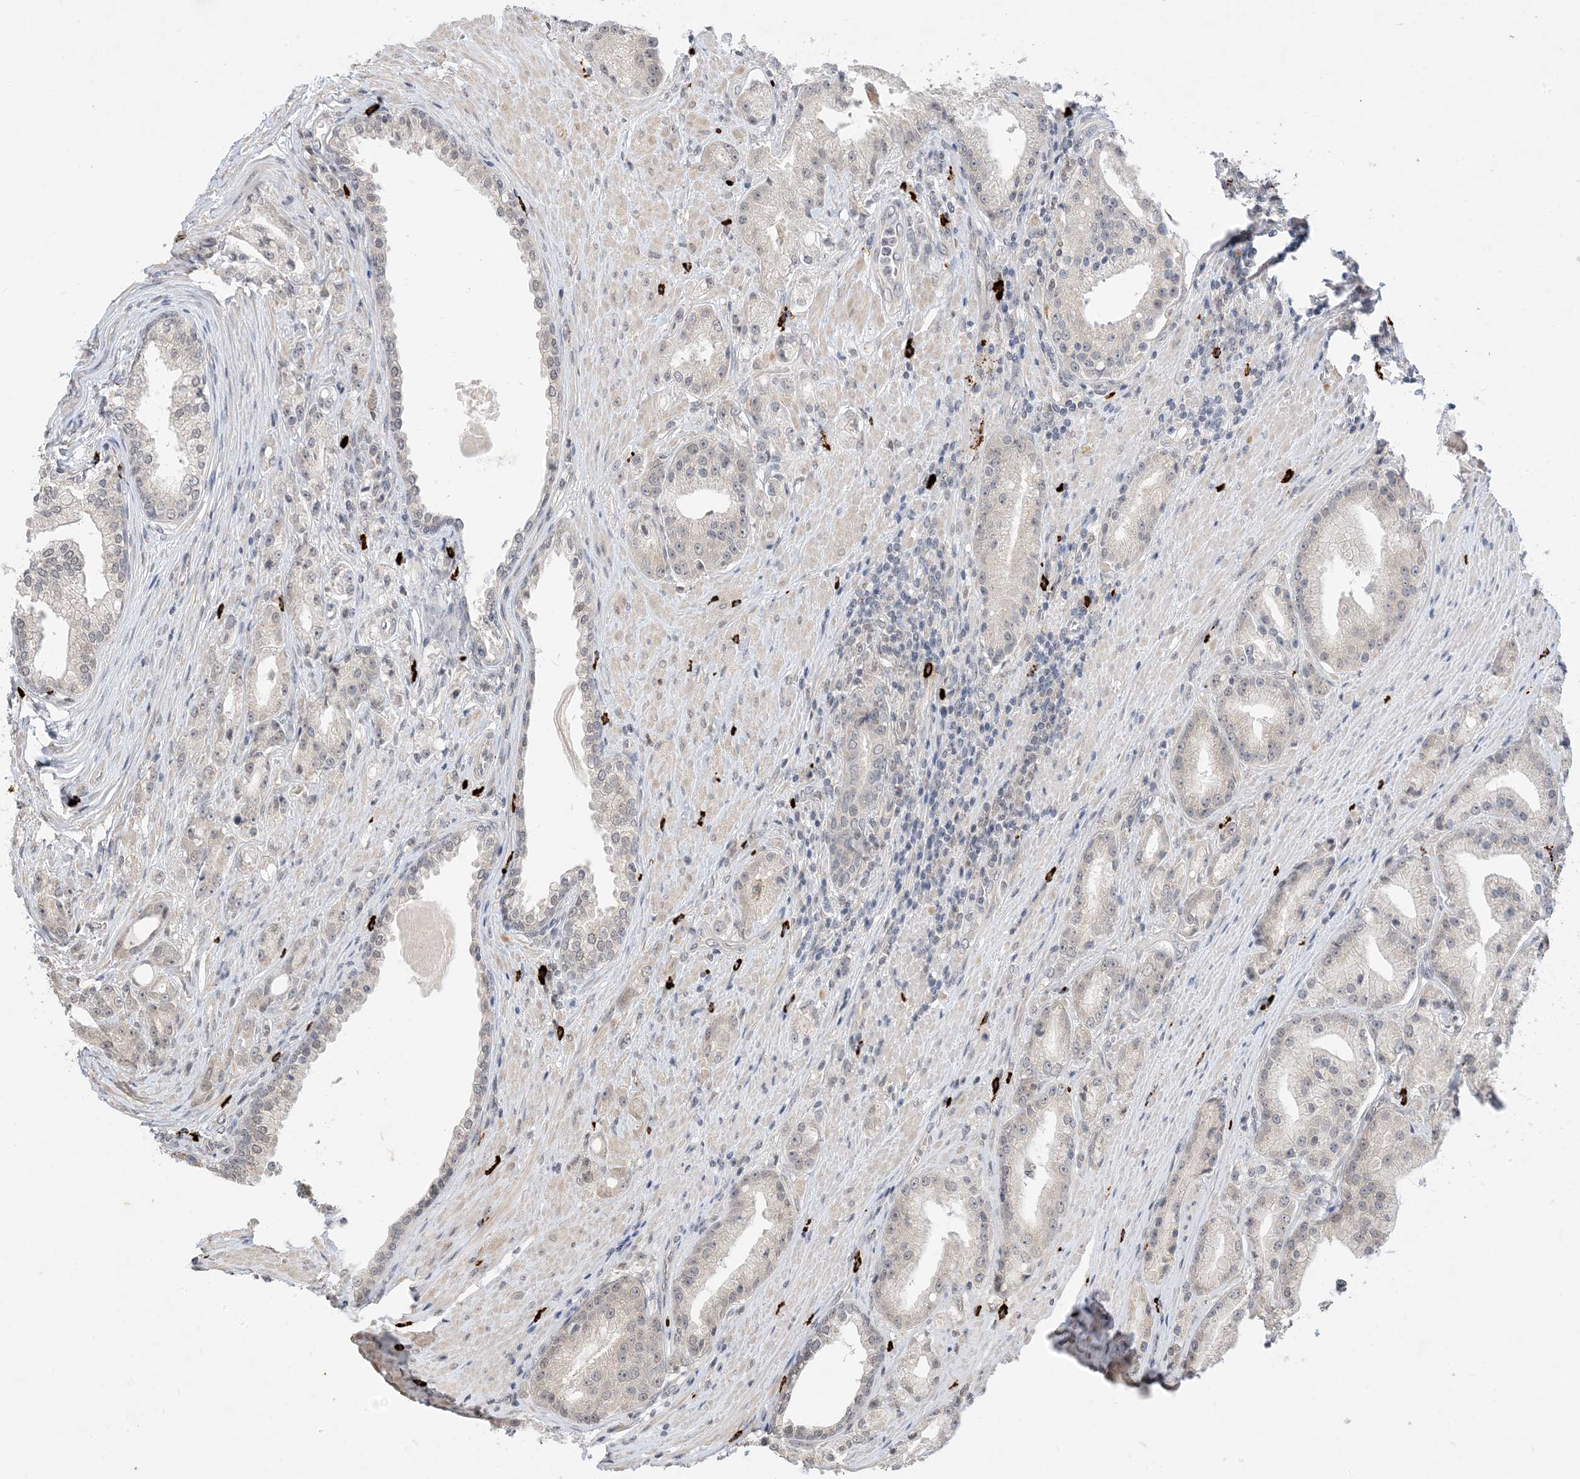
{"staining": {"intensity": "negative", "quantity": "none", "location": "none"}, "tissue": "prostate cancer", "cell_type": "Tumor cells", "image_type": "cancer", "snomed": [{"axis": "morphology", "description": "Adenocarcinoma, Low grade"}, {"axis": "topography", "description": "Prostate"}], "caption": "Immunohistochemistry image of neoplastic tissue: prostate cancer (adenocarcinoma (low-grade)) stained with DAB (3,3'-diaminobenzidine) reveals no significant protein expression in tumor cells. (DAB (3,3'-diaminobenzidine) immunohistochemistry, high magnification).", "gene": "RANBP9", "patient": {"sex": "male", "age": 67}}